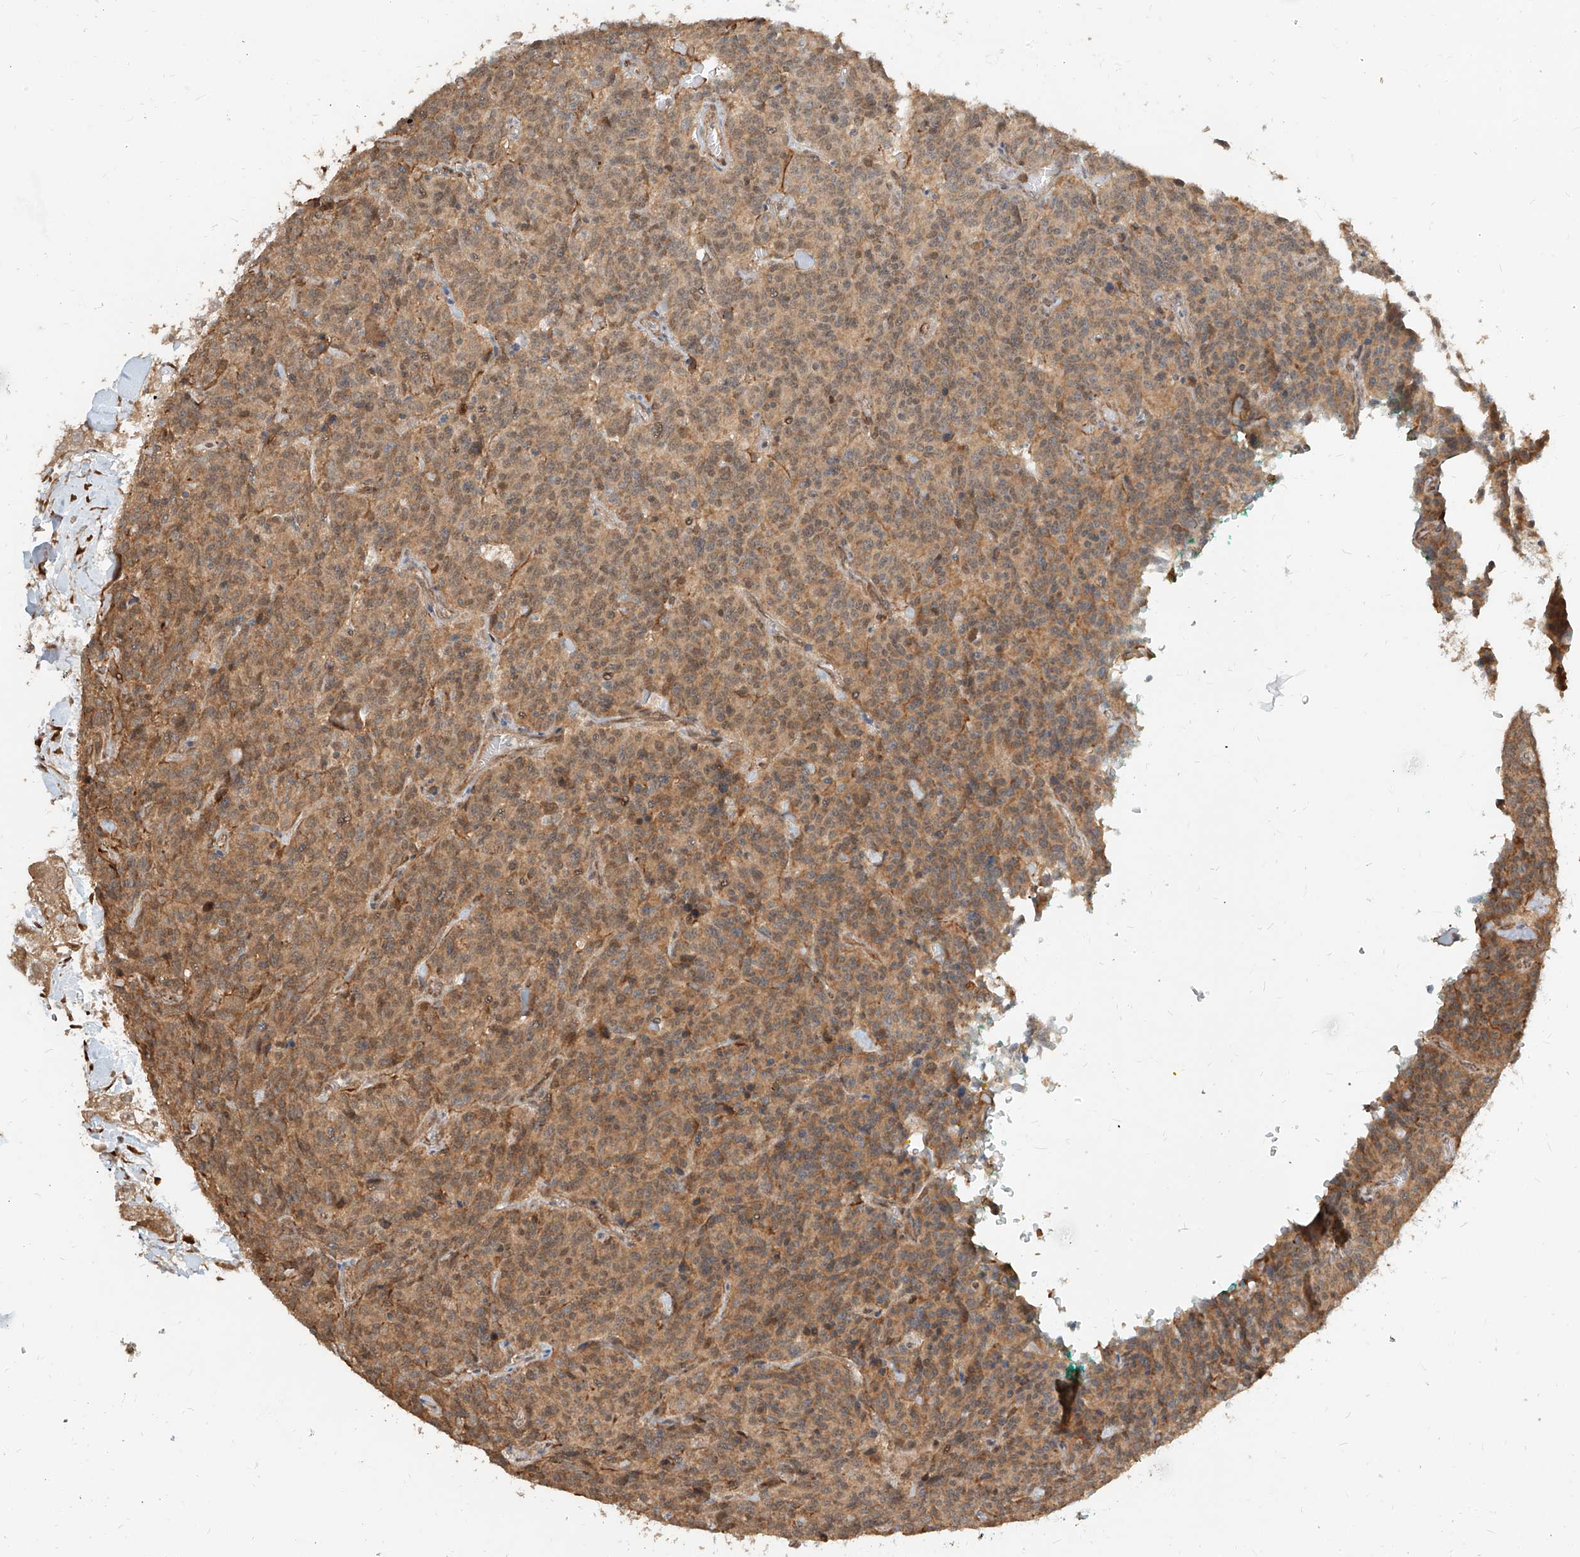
{"staining": {"intensity": "moderate", "quantity": ">75%", "location": "cytoplasmic/membranous"}, "tissue": "carcinoid", "cell_type": "Tumor cells", "image_type": "cancer", "snomed": [{"axis": "morphology", "description": "Carcinoid, malignant, NOS"}, {"axis": "topography", "description": "Lung"}], "caption": "IHC histopathology image of carcinoid stained for a protein (brown), which displays medium levels of moderate cytoplasmic/membranous expression in about >75% of tumor cells.", "gene": "UBE2K", "patient": {"sex": "female", "age": 46}}